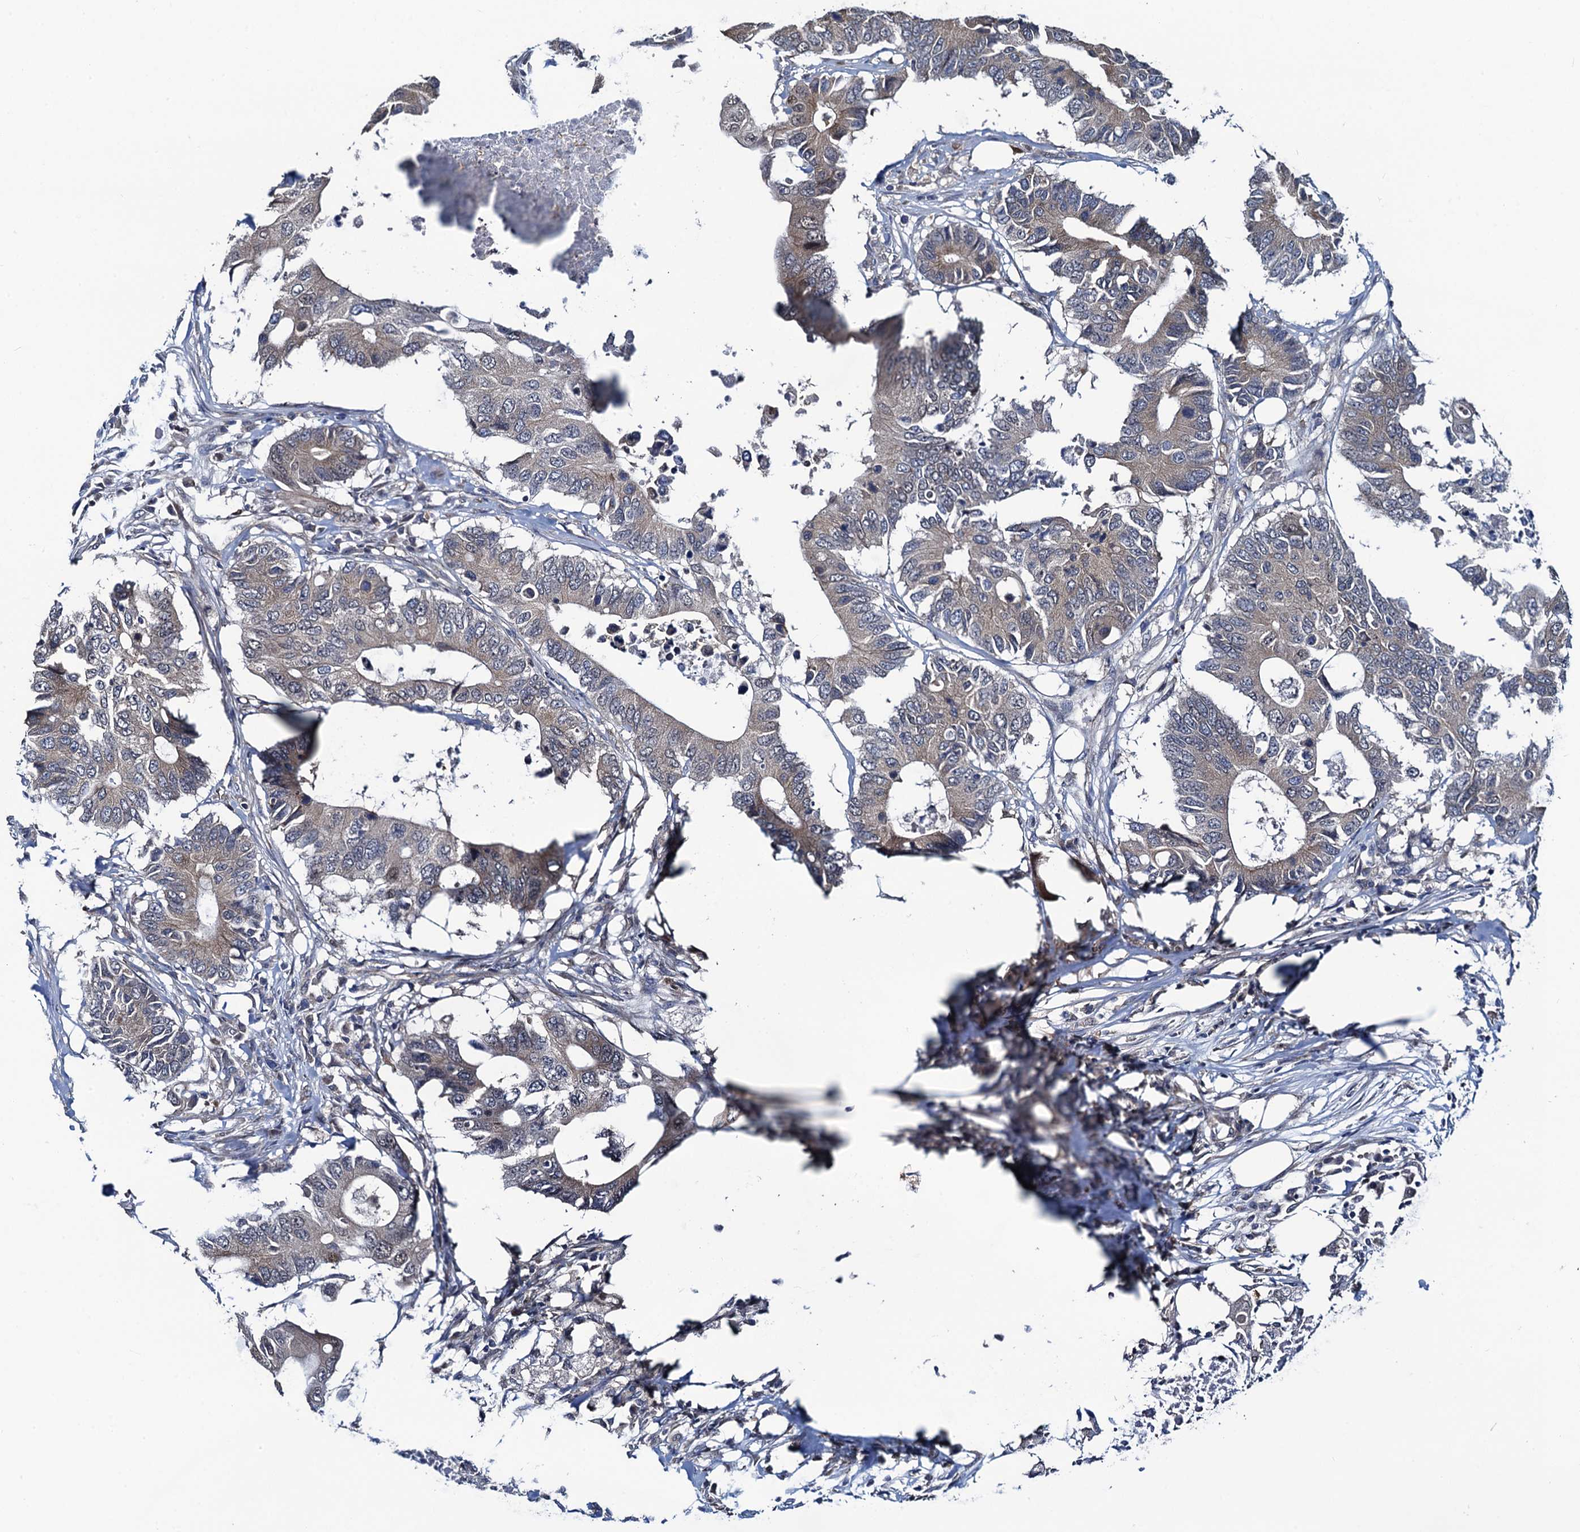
{"staining": {"intensity": "weak", "quantity": "<25%", "location": "cytoplasmic/membranous,nuclear"}, "tissue": "colorectal cancer", "cell_type": "Tumor cells", "image_type": "cancer", "snomed": [{"axis": "morphology", "description": "Adenocarcinoma, NOS"}, {"axis": "topography", "description": "Colon"}], "caption": "DAB immunohistochemical staining of colorectal cancer displays no significant staining in tumor cells.", "gene": "RNF125", "patient": {"sex": "male", "age": 71}}